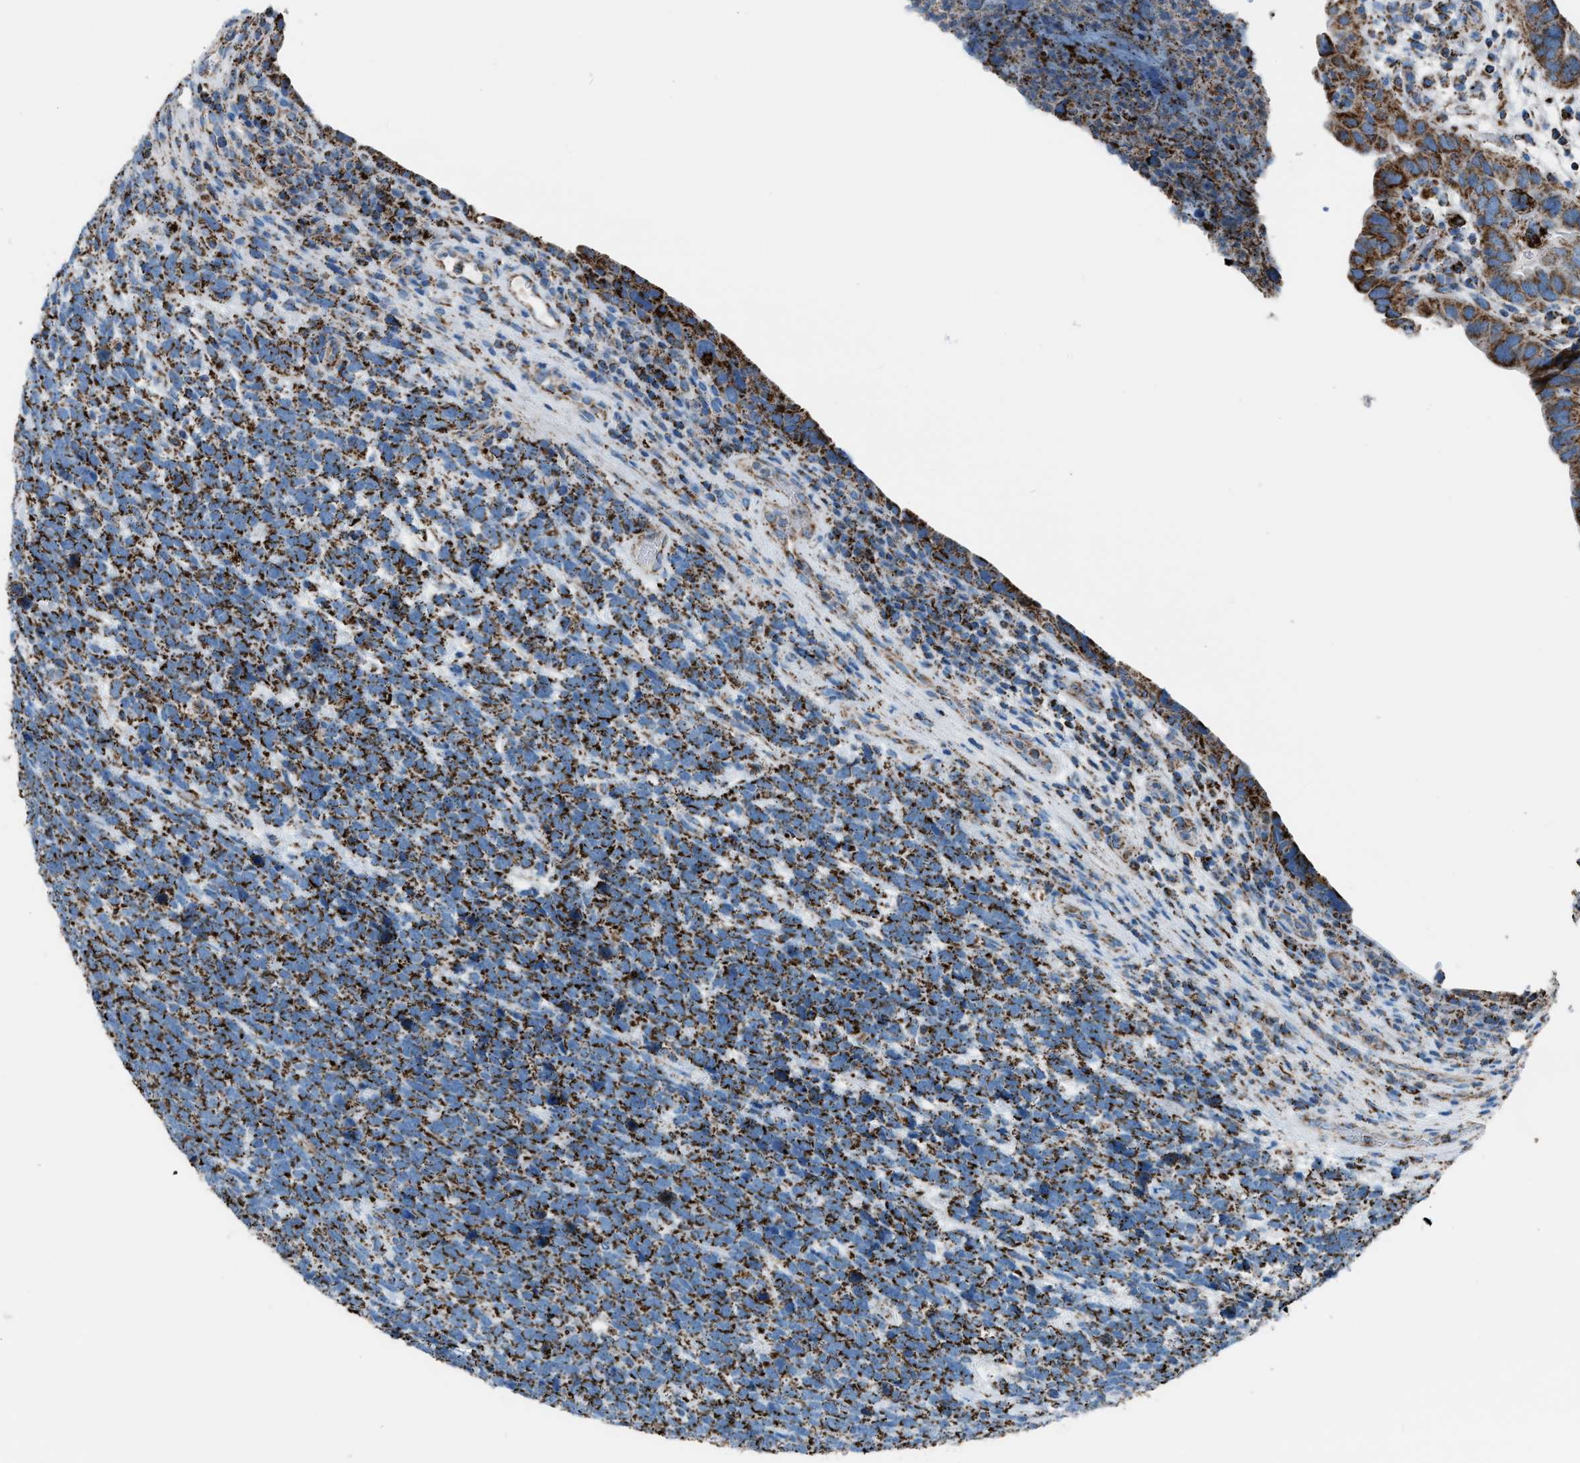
{"staining": {"intensity": "strong", "quantity": ">75%", "location": "cytoplasmic/membranous"}, "tissue": "urothelial cancer", "cell_type": "Tumor cells", "image_type": "cancer", "snomed": [{"axis": "morphology", "description": "Urothelial carcinoma, High grade"}, {"axis": "topography", "description": "Urinary bladder"}], "caption": "Tumor cells reveal high levels of strong cytoplasmic/membranous staining in about >75% of cells in high-grade urothelial carcinoma.", "gene": "MDH2", "patient": {"sex": "female", "age": 82}}